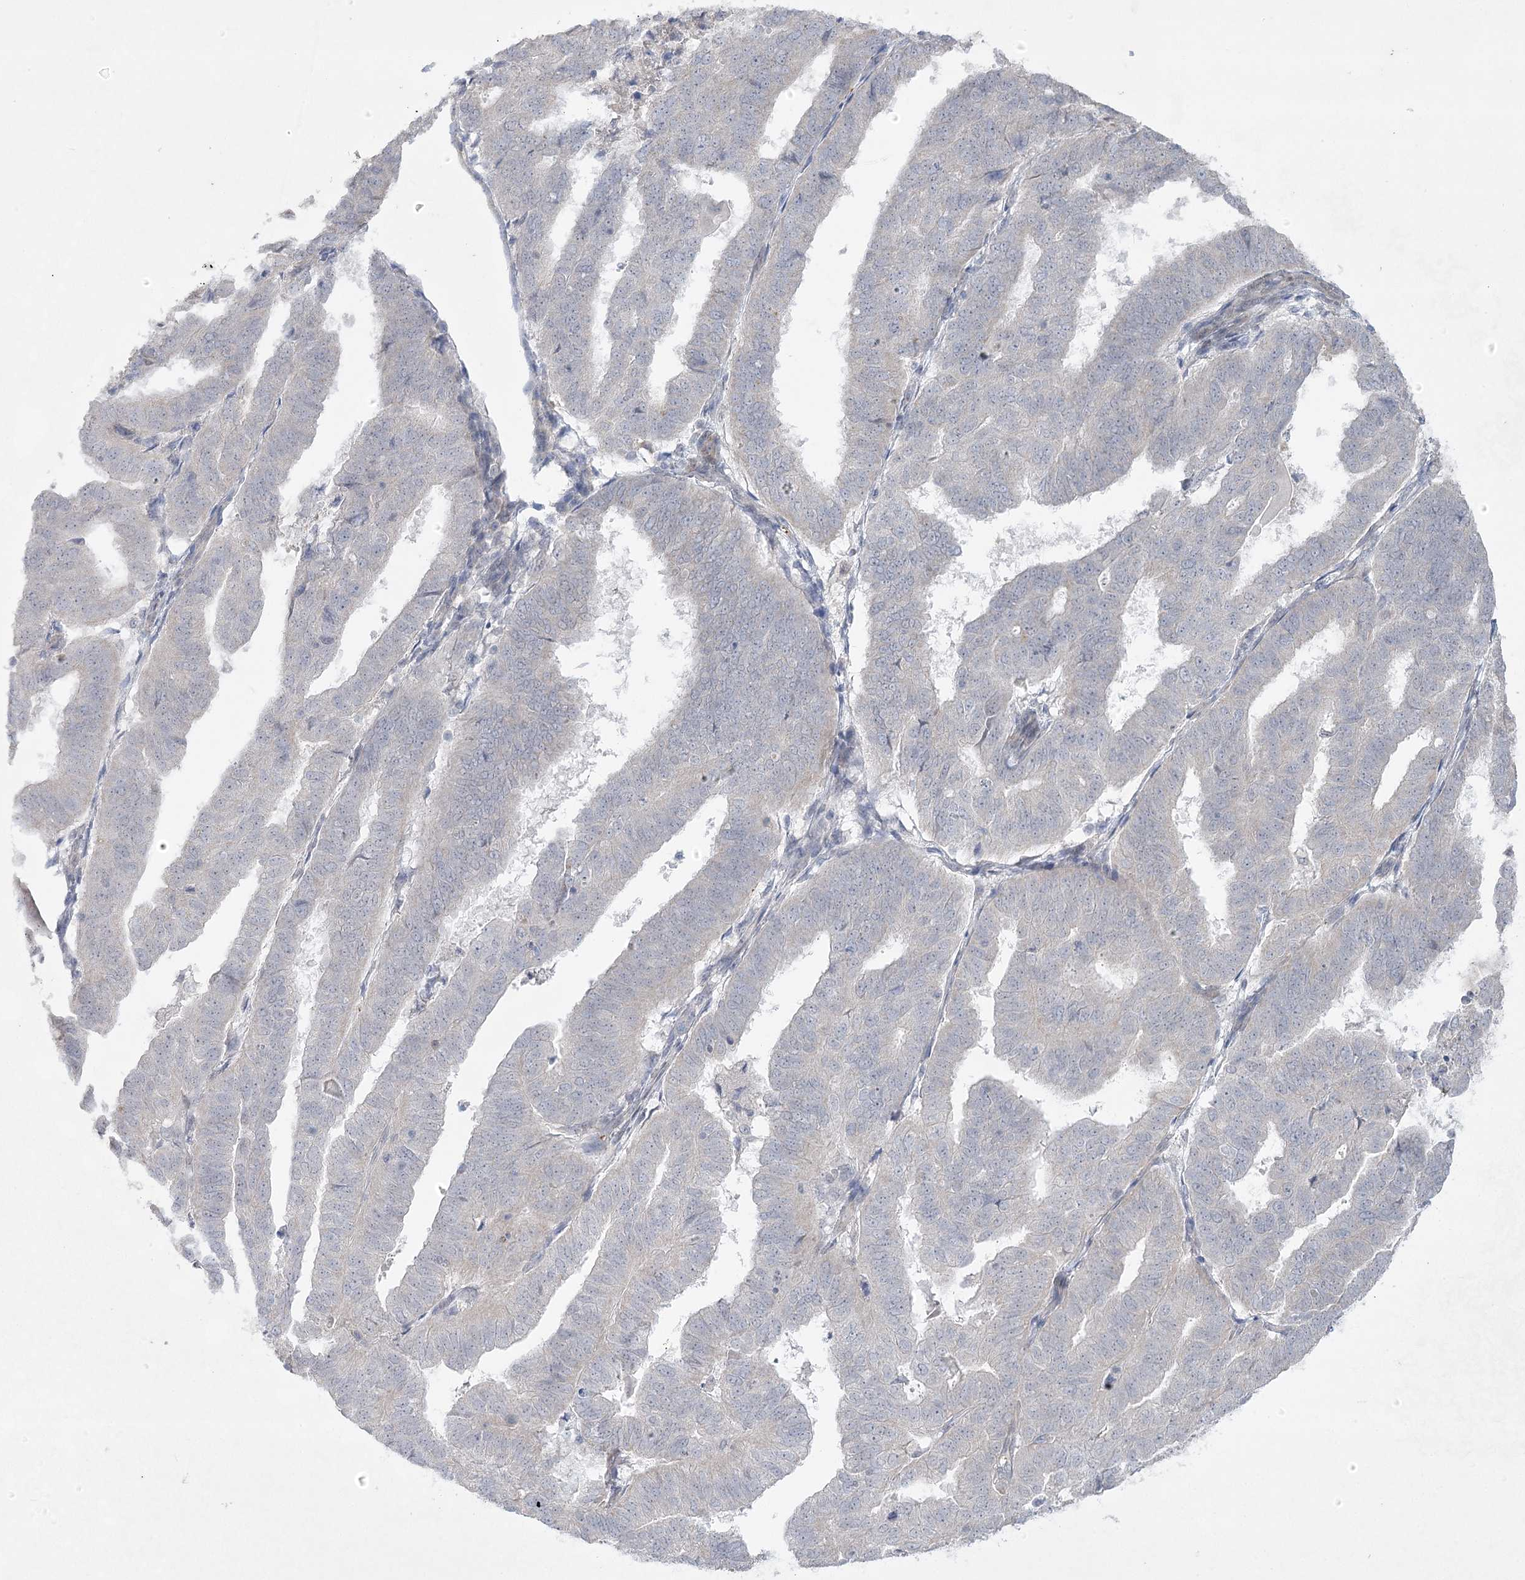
{"staining": {"intensity": "negative", "quantity": "none", "location": "none"}, "tissue": "endometrial cancer", "cell_type": "Tumor cells", "image_type": "cancer", "snomed": [{"axis": "morphology", "description": "Adenocarcinoma, NOS"}, {"axis": "topography", "description": "Uterus"}], "caption": "Tumor cells are negative for protein expression in human endometrial adenocarcinoma.", "gene": "AMTN", "patient": {"sex": "female", "age": 77}}